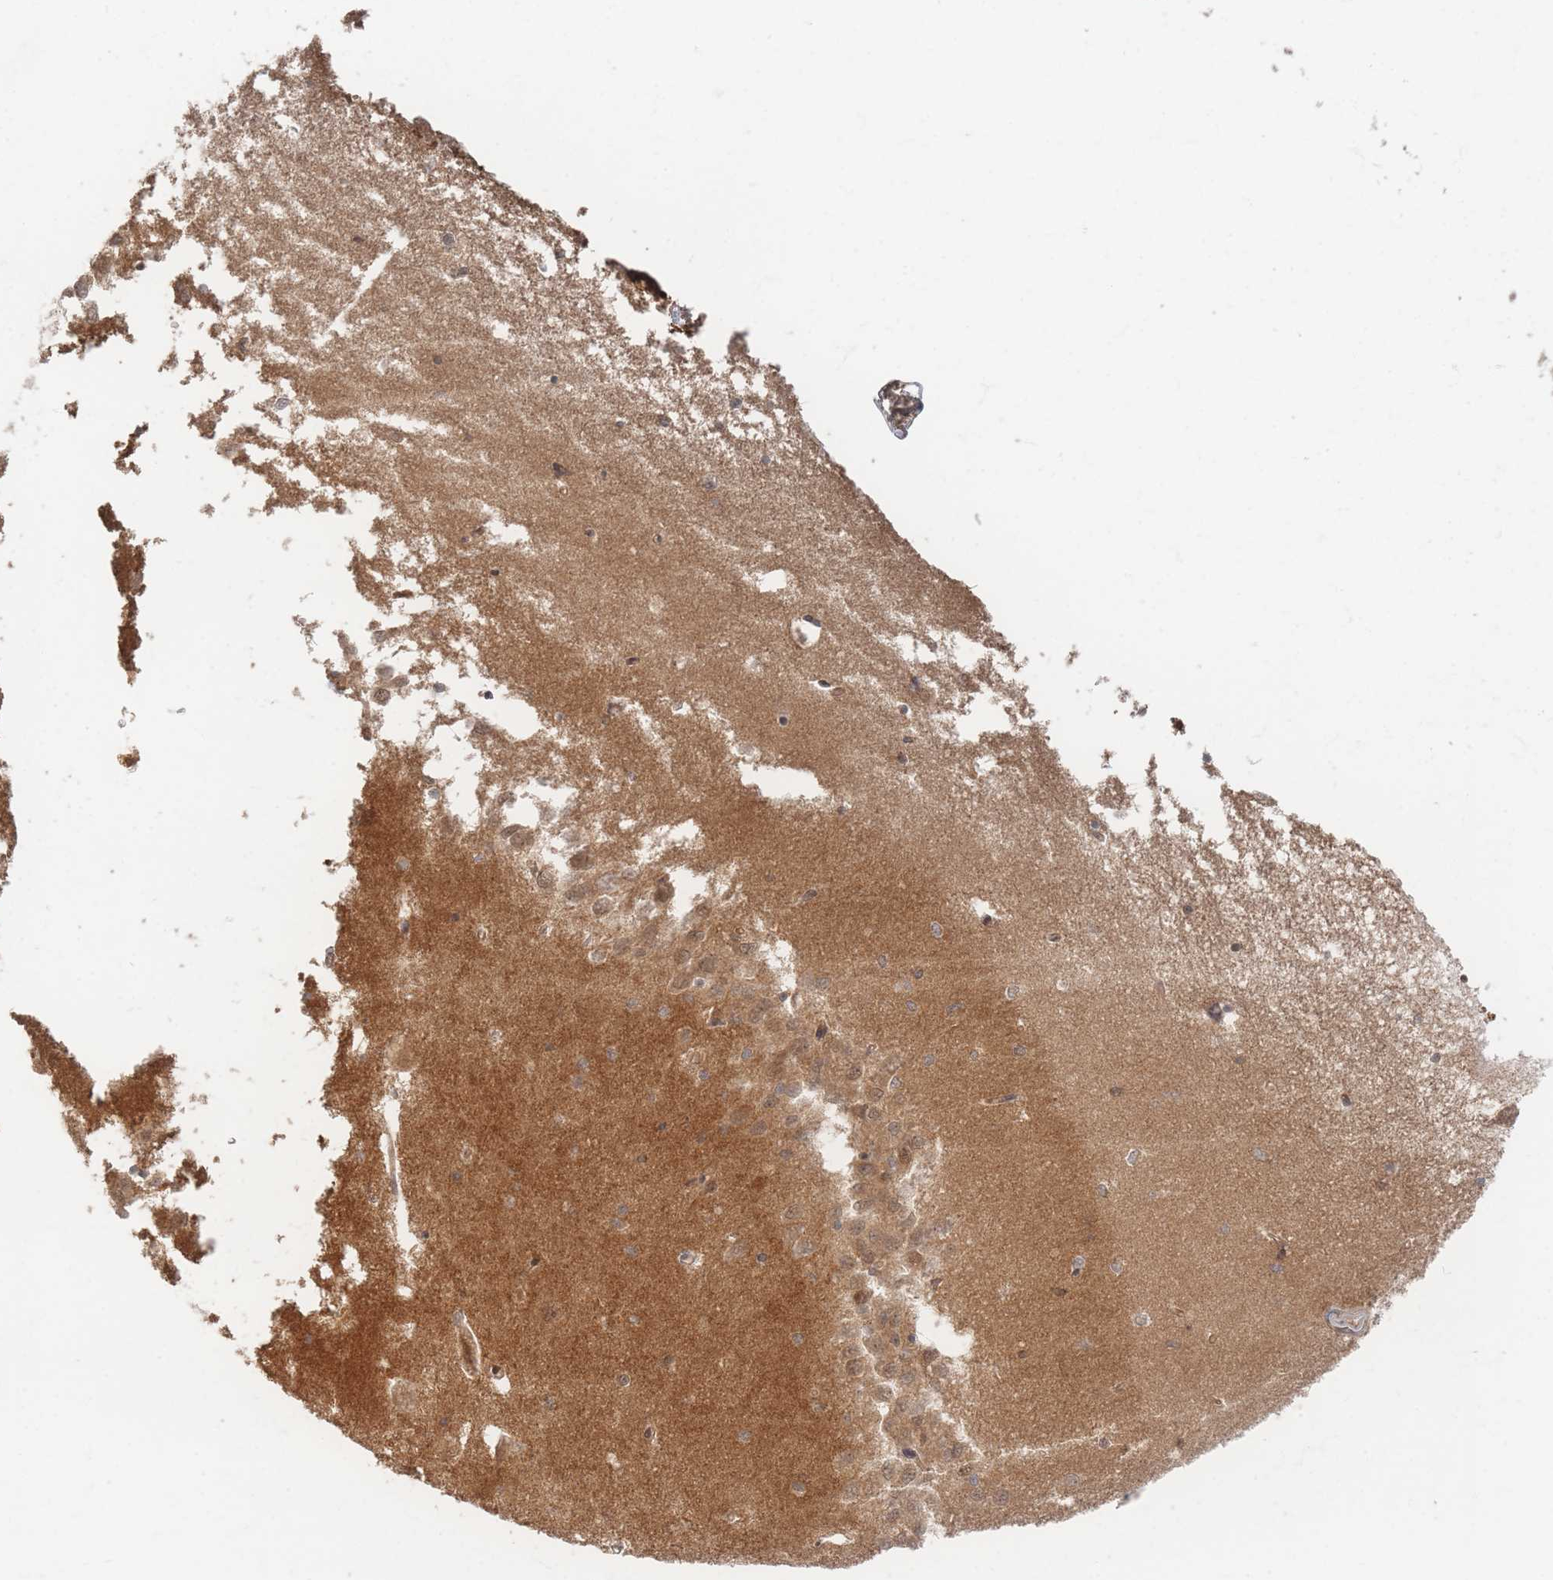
{"staining": {"intensity": "weak", "quantity": "<25%", "location": "cytoplasmic/membranous,nuclear"}, "tissue": "hippocampus", "cell_type": "Glial cells", "image_type": "normal", "snomed": [{"axis": "morphology", "description": "Normal tissue, NOS"}, {"axis": "topography", "description": "Hippocampus"}], "caption": "High power microscopy histopathology image of an immunohistochemistry (IHC) photomicrograph of normal hippocampus, revealing no significant expression in glial cells.", "gene": "PSMD9", "patient": {"sex": "male", "age": 45}}